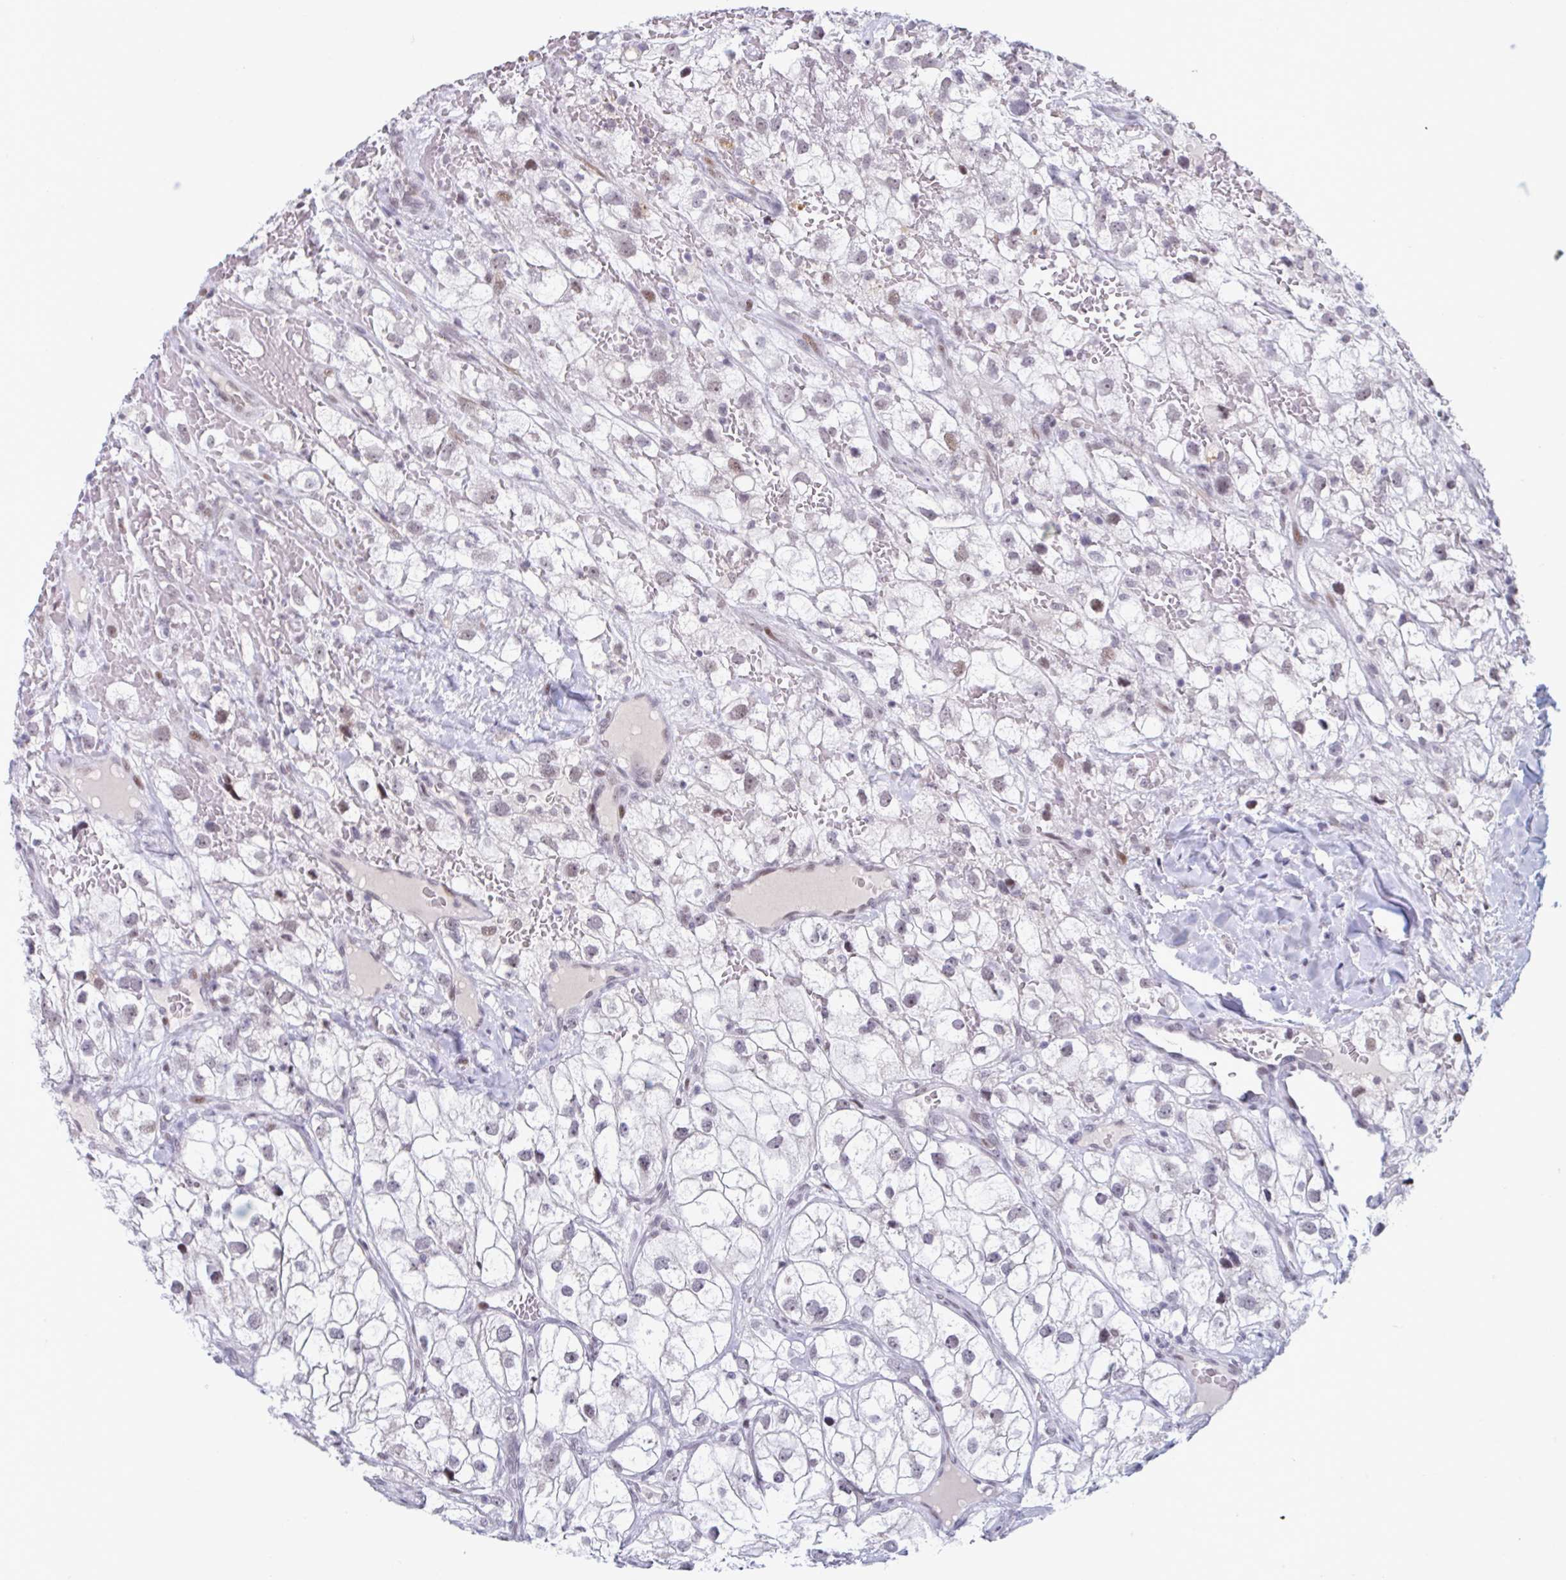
{"staining": {"intensity": "weak", "quantity": "25%-75%", "location": "nuclear"}, "tissue": "renal cancer", "cell_type": "Tumor cells", "image_type": "cancer", "snomed": [{"axis": "morphology", "description": "Adenocarcinoma, NOS"}, {"axis": "topography", "description": "Kidney"}], "caption": "IHC of renal adenocarcinoma demonstrates low levels of weak nuclear staining in approximately 25%-75% of tumor cells. The staining was performed using DAB (3,3'-diaminobenzidine) to visualize the protein expression in brown, while the nuclei were stained in blue with hematoxylin (Magnification: 20x).", "gene": "HSD17B6", "patient": {"sex": "male", "age": 59}}